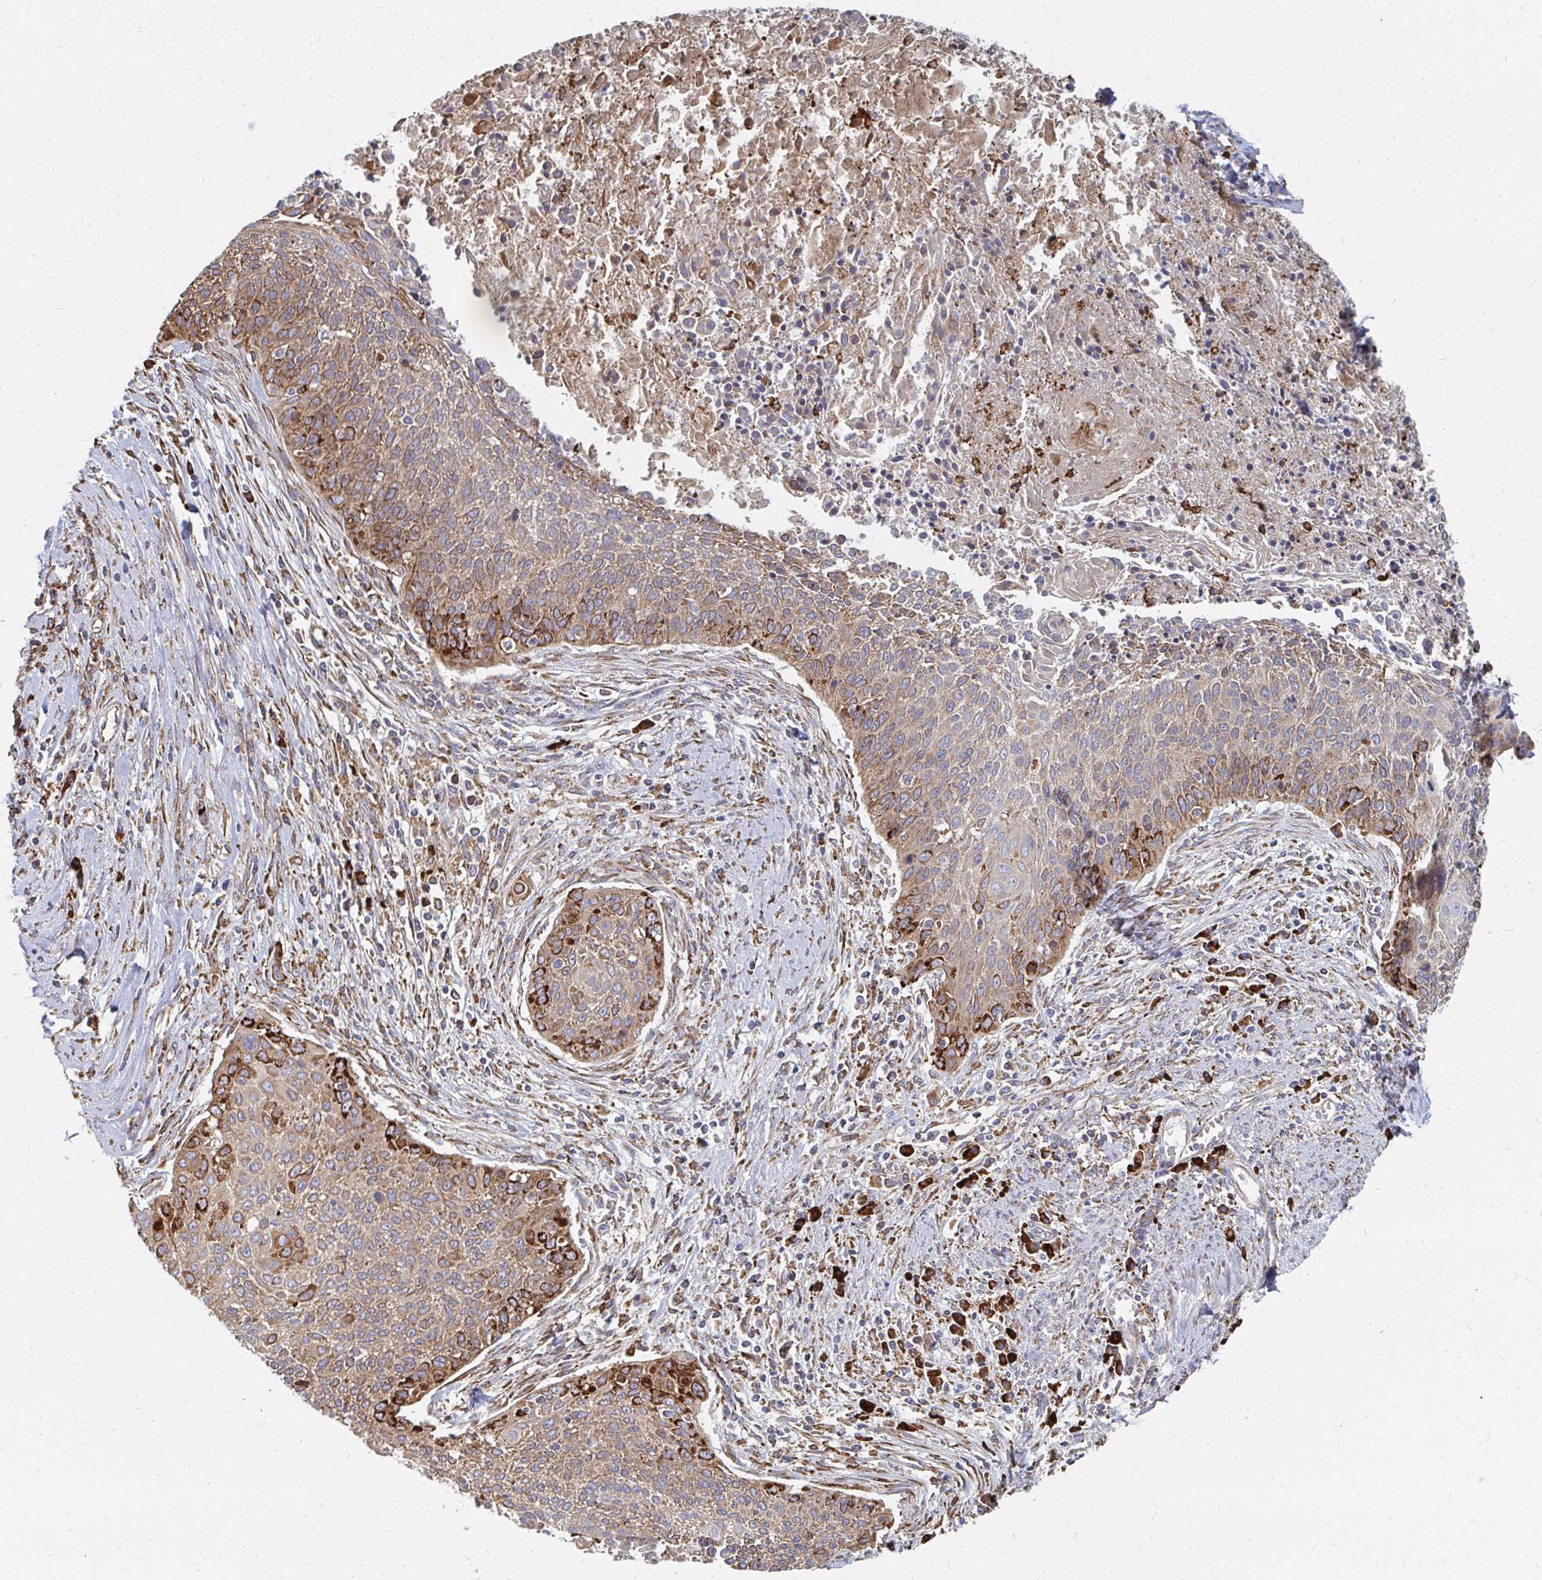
{"staining": {"intensity": "moderate", "quantity": "<25%", "location": "cytoplasmic/membranous"}, "tissue": "cervical cancer", "cell_type": "Tumor cells", "image_type": "cancer", "snomed": [{"axis": "morphology", "description": "Squamous cell carcinoma, NOS"}, {"axis": "topography", "description": "Cervix"}], "caption": "Cervical cancer tissue shows moderate cytoplasmic/membranous expression in approximately <25% of tumor cells, visualized by immunohistochemistry.", "gene": "PPP1R13L", "patient": {"sex": "female", "age": 55}}